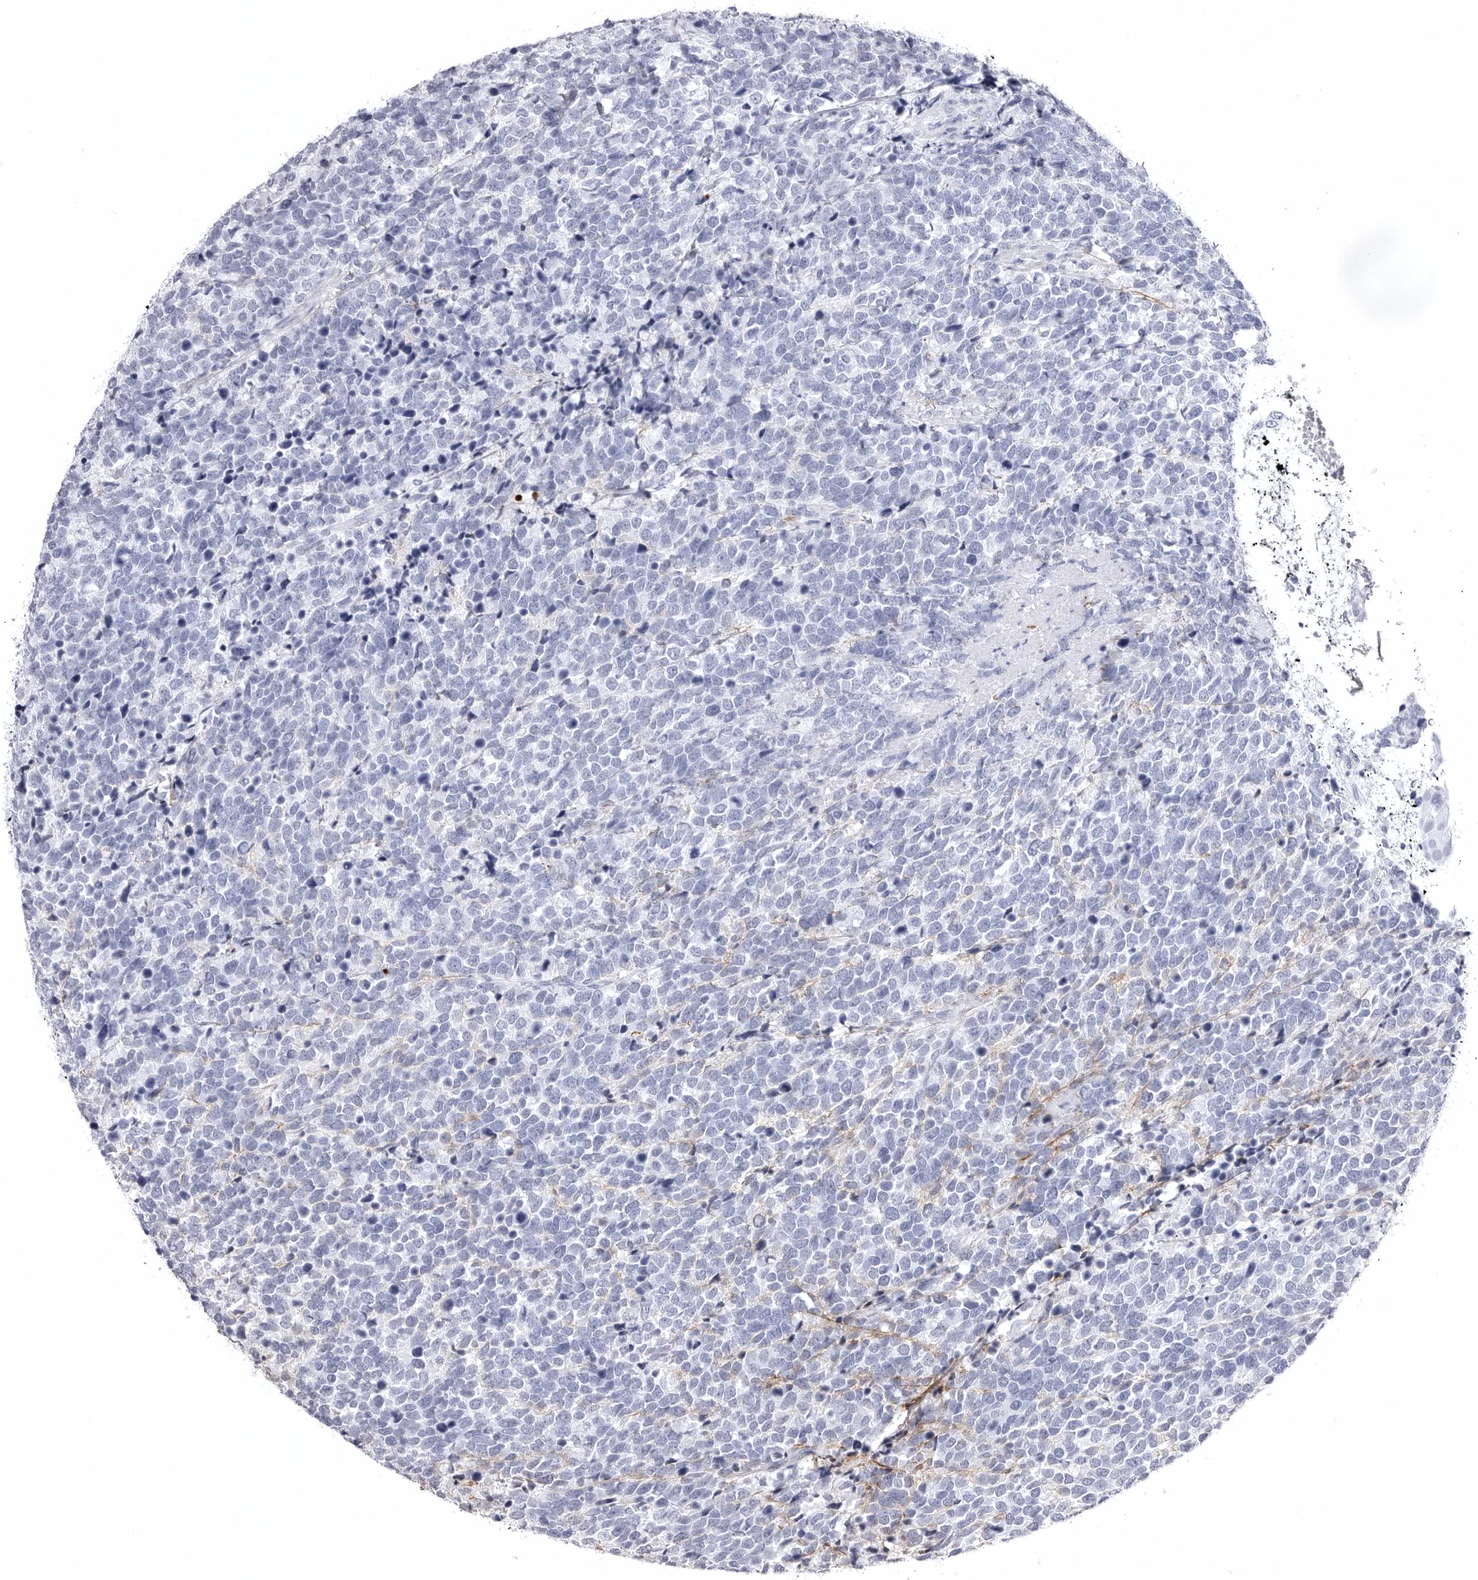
{"staining": {"intensity": "negative", "quantity": "none", "location": "none"}, "tissue": "urothelial cancer", "cell_type": "Tumor cells", "image_type": "cancer", "snomed": [{"axis": "morphology", "description": "Urothelial carcinoma, High grade"}, {"axis": "topography", "description": "Urinary bladder"}], "caption": "This is a photomicrograph of immunohistochemistry staining of urothelial cancer, which shows no positivity in tumor cells.", "gene": "COL26A1", "patient": {"sex": "female", "age": 82}}